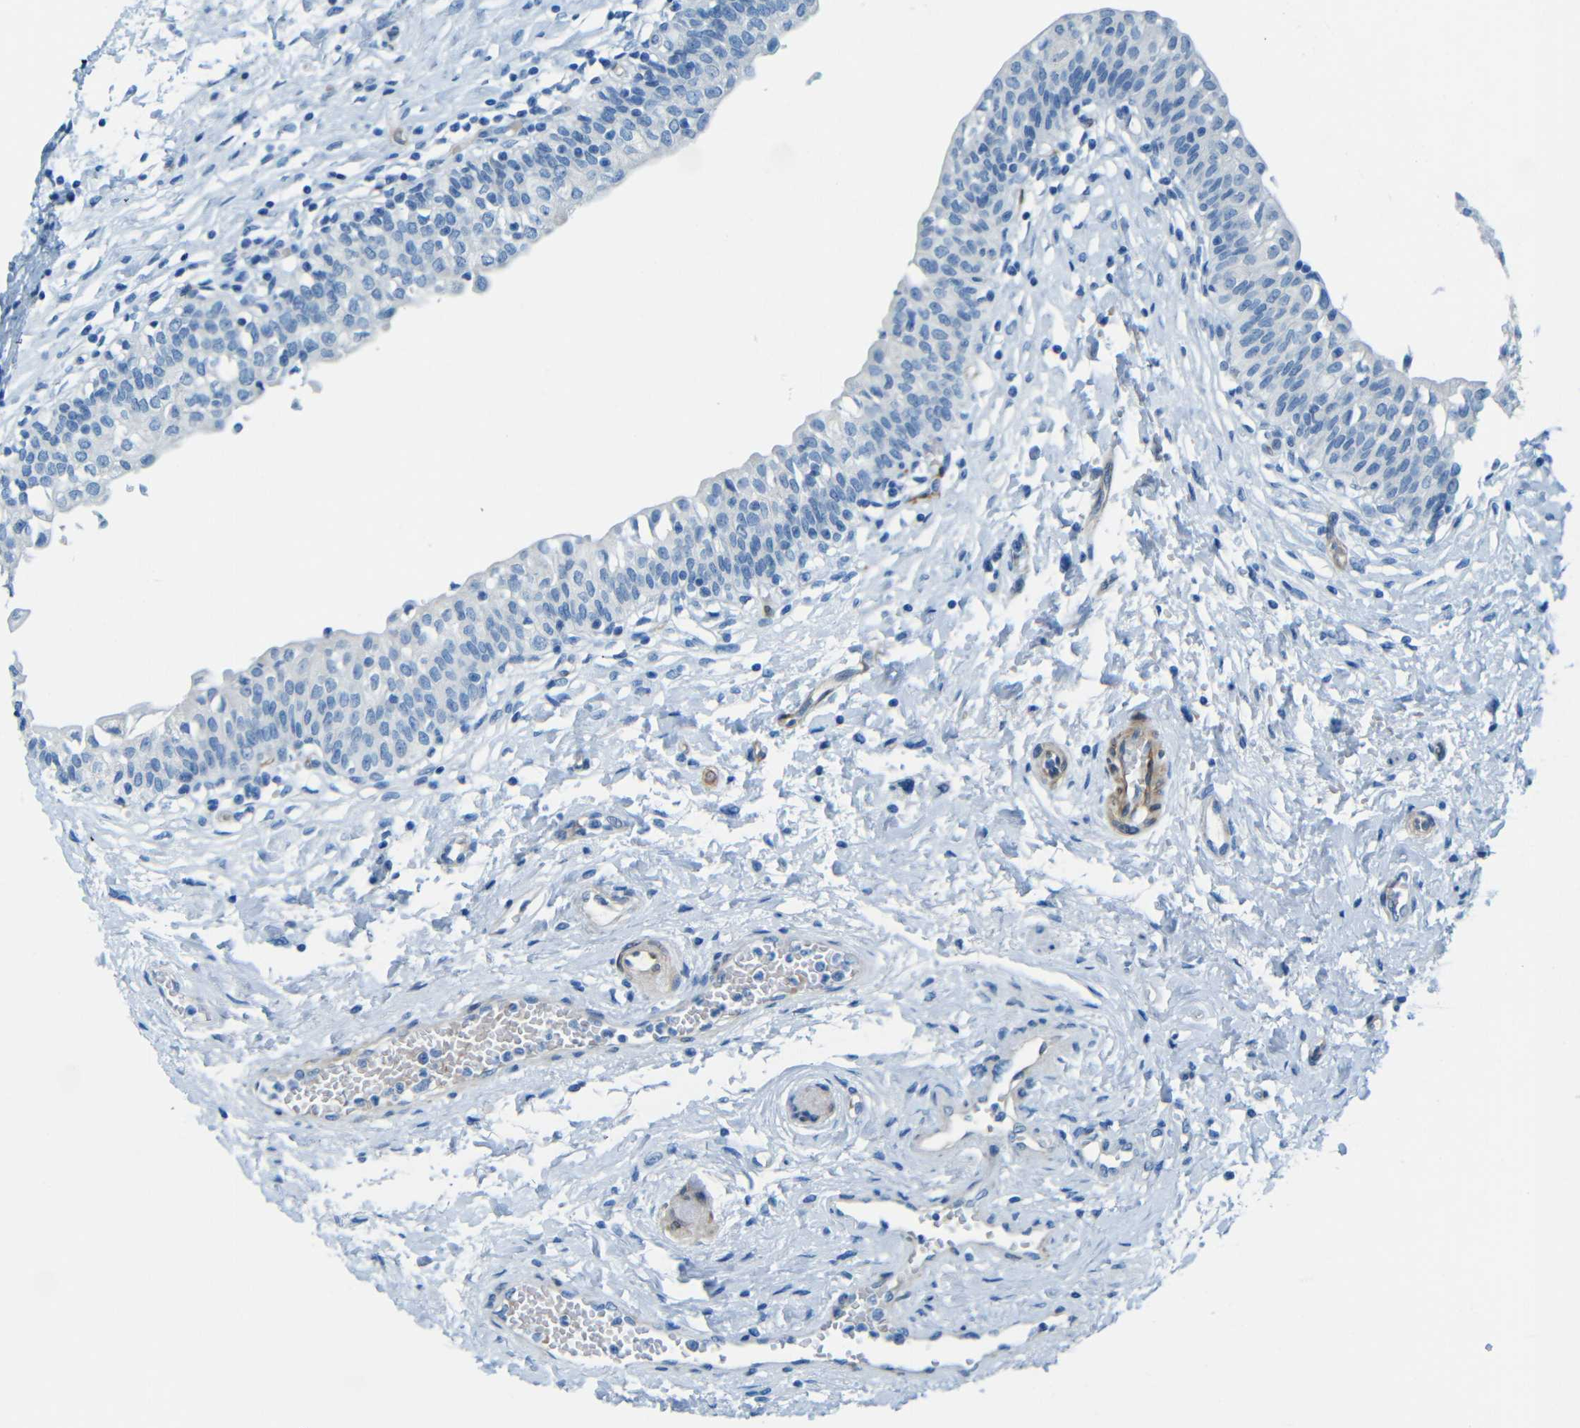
{"staining": {"intensity": "negative", "quantity": "none", "location": "none"}, "tissue": "urinary bladder", "cell_type": "Urothelial cells", "image_type": "normal", "snomed": [{"axis": "morphology", "description": "Normal tissue, NOS"}, {"axis": "topography", "description": "Urinary bladder"}], "caption": "Urinary bladder stained for a protein using immunohistochemistry (IHC) displays no positivity urothelial cells.", "gene": "MAP2", "patient": {"sex": "male", "age": 55}}